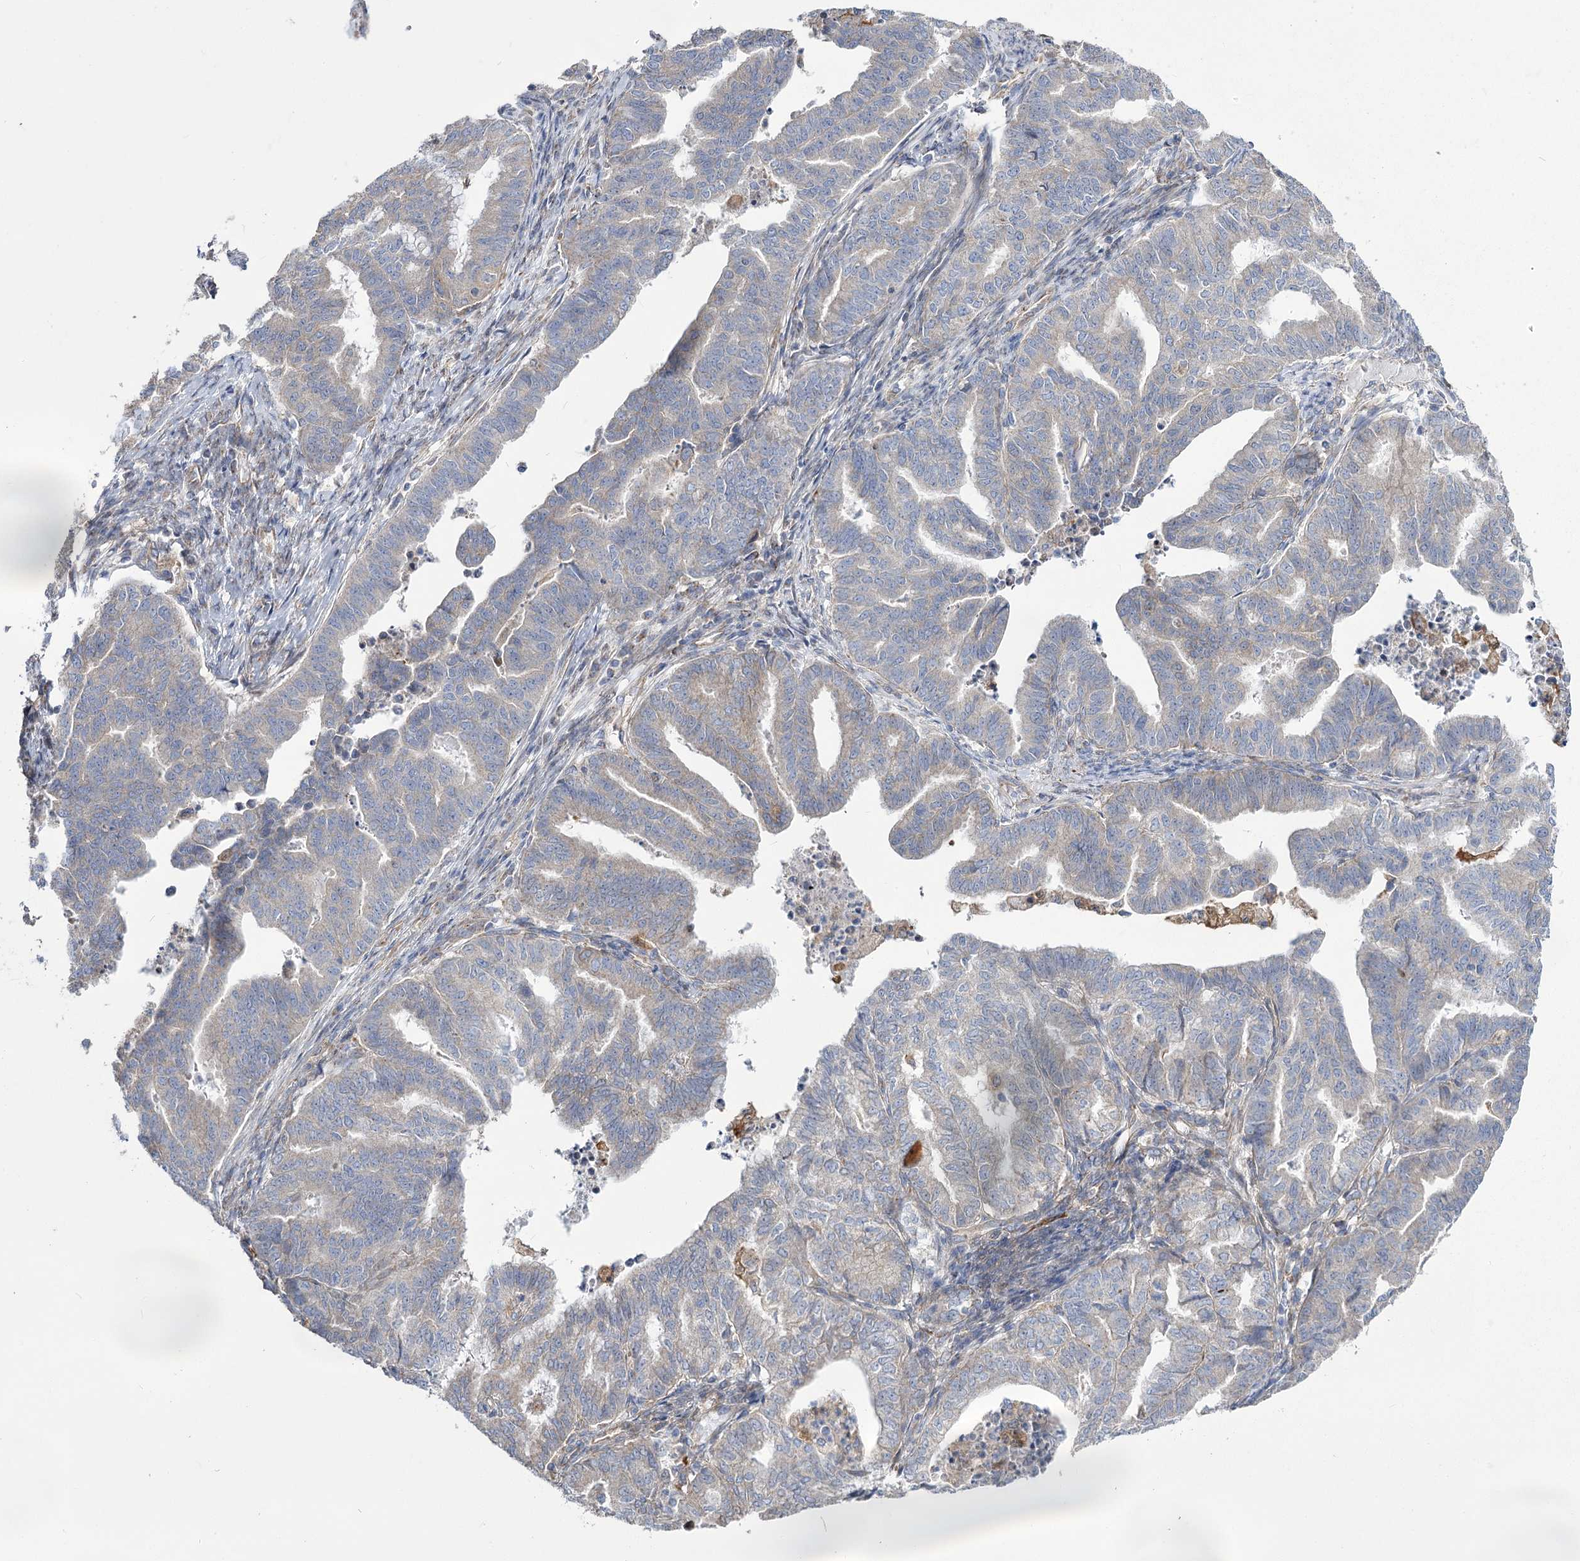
{"staining": {"intensity": "moderate", "quantity": "<25%", "location": "cytoplasmic/membranous"}, "tissue": "endometrial cancer", "cell_type": "Tumor cells", "image_type": "cancer", "snomed": [{"axis": "morphology", "description": "Adenocarcinoma, NOS"}, {"axis": "topography", "description": "Endometrium"}], "caption": "High-power microscopy captured an immunohistochemistry (IHC) histopathology image of endometrial cancer, revealing moderate cytoplasmic/membranous expression in about <25% of tumor cells.", "gene": "RMDN2", "patient": {"sex": "female", "age": 79}}